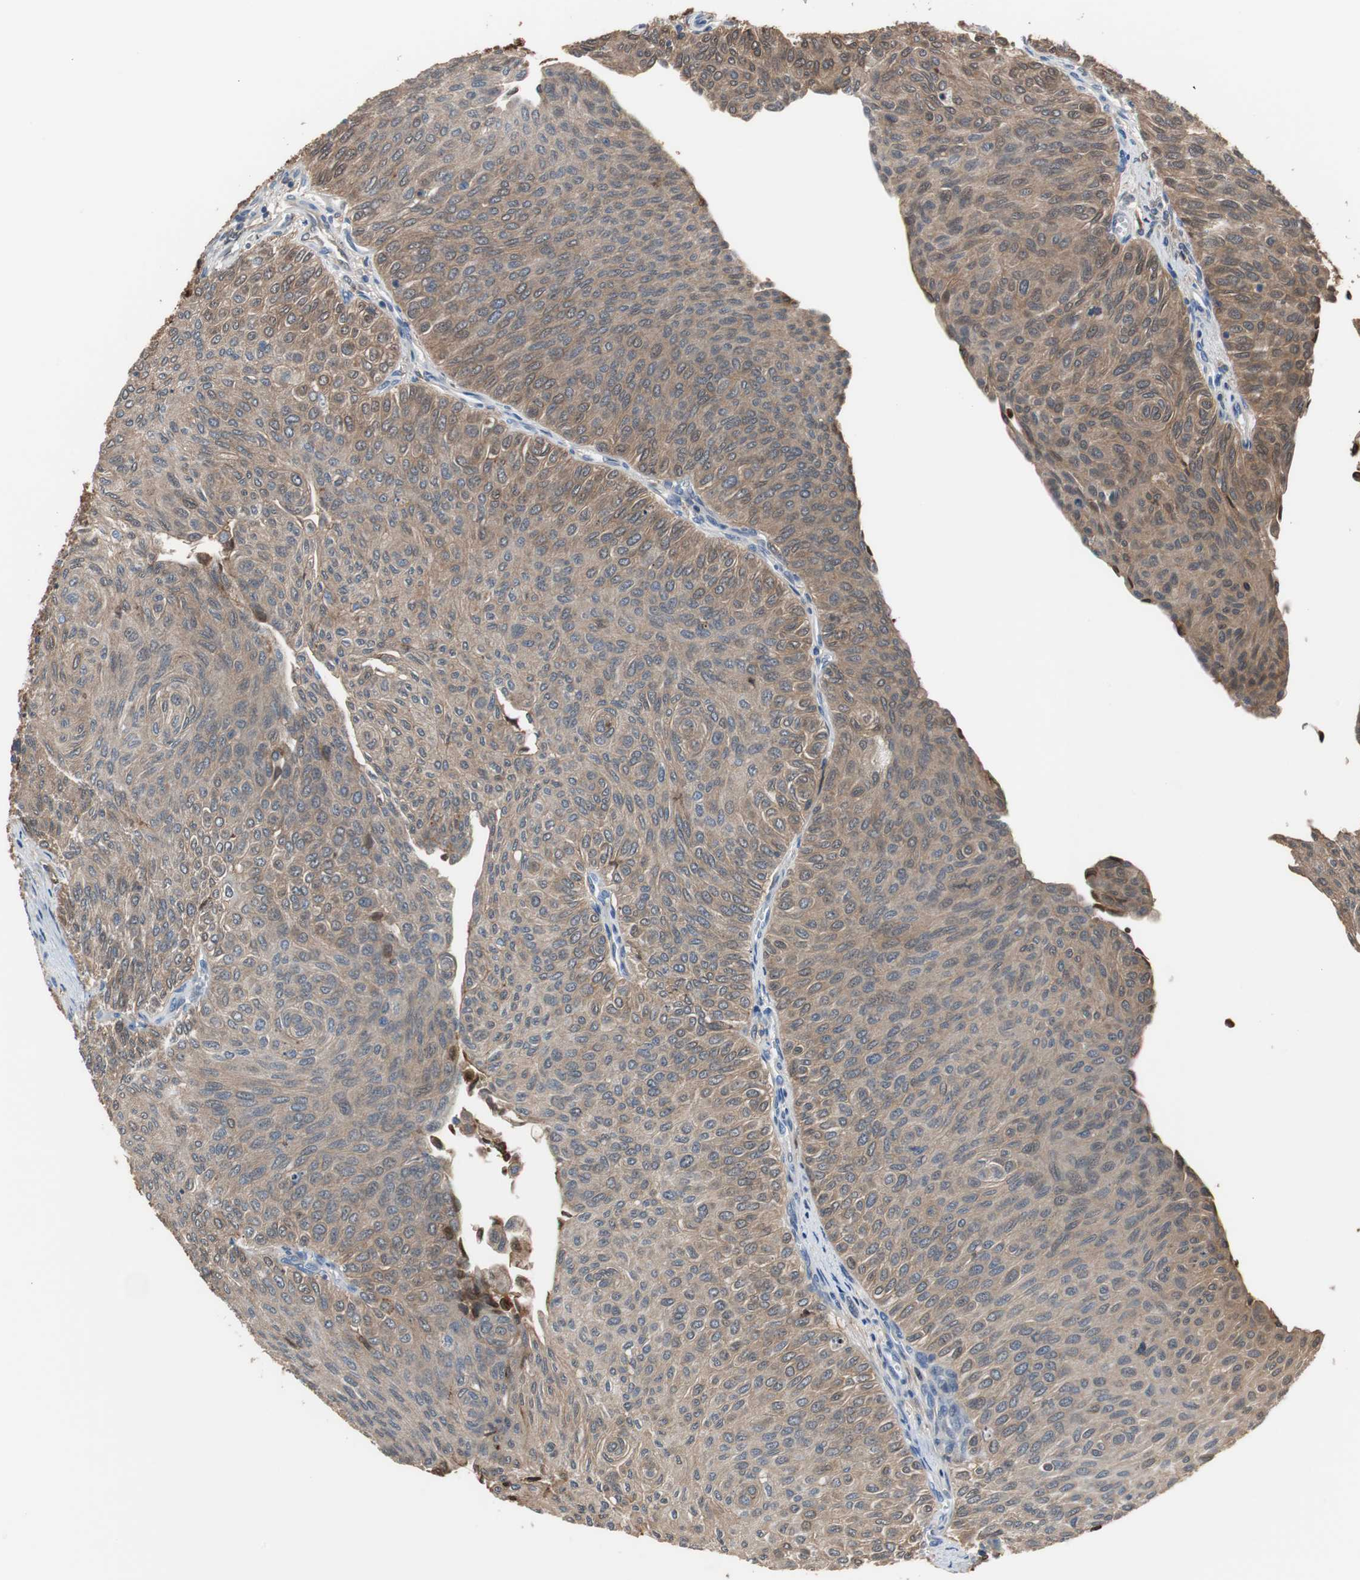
{"staining": {"intensity": "moderate", "quantity": ">75%", "location": "cytoplasmic/membranous"}, "tissue": "urothelial cancer", "cell_type": "Tumor cells", "image_type": "cancer", "snomed": [{"axis": "morphology", "description": "Urothelial carcinoma, Low grade"}, {"axis": "topography", "description": "Urinary bladder"}], "caption": "Urothelial carcinoma (low-grade) stained with a protein marker exhibits moderate staining in tumor cells.", "gene": "ANXA4", "patient": {"sex": "male", "age": 78}}